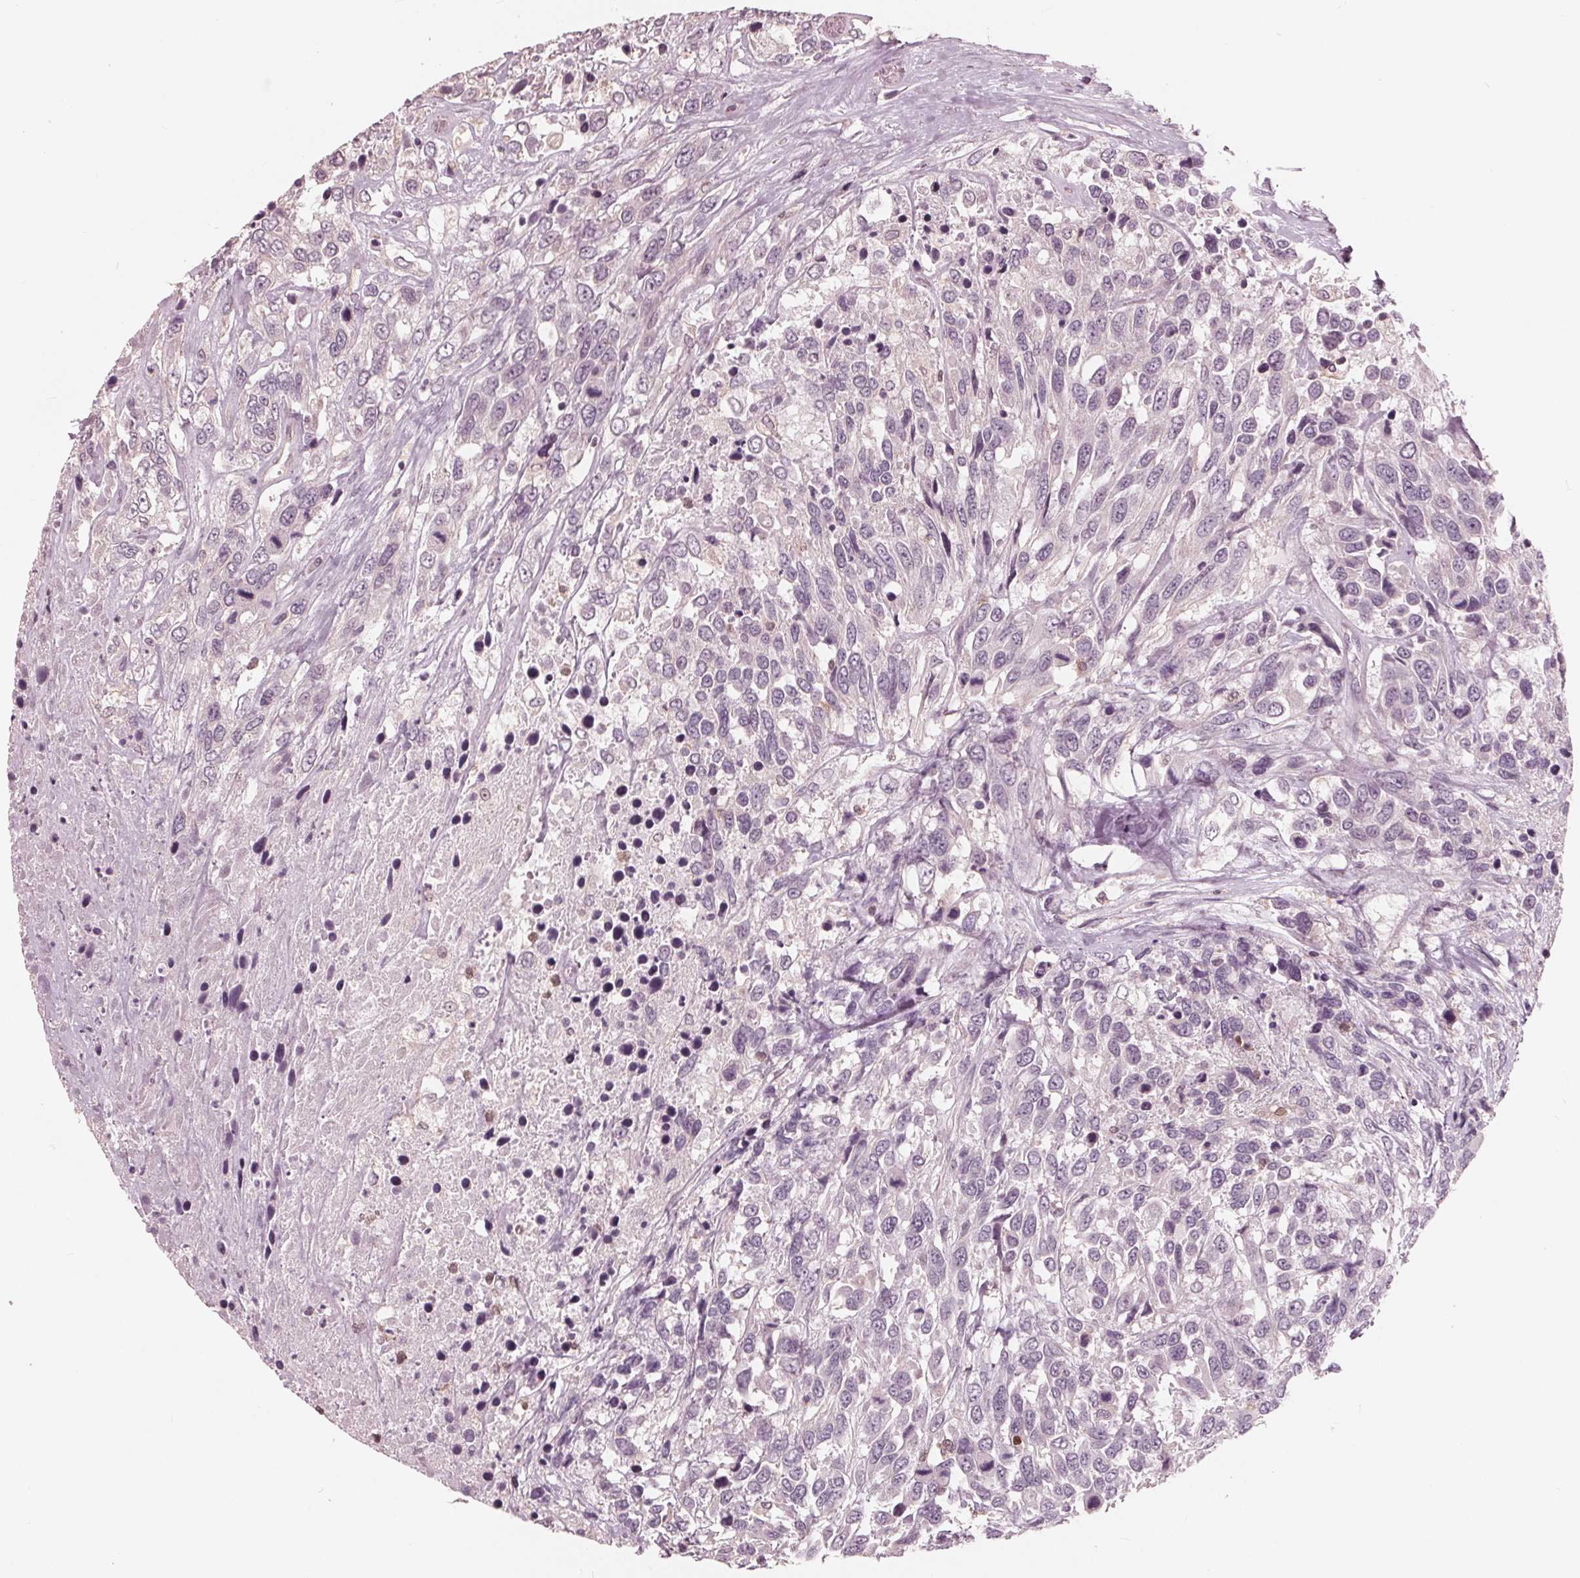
{"staining": {"intensity": "negative", "quantity": "none", "location": "none"}, "tissue": "urothelial cancer", "cell_type": "Tumor cells", "image_type": "cancer", "snomed": [{"axis": "morphology", "description": "Urothelial carcinoma, High grade"}, {"axis": "topography", "description": "Urinary bladder"}], "caption": "Tumor cells show no significant protein positivity in urothelial cancer. The staining was performed using DAB (3,3'-diaminobenzidine) to visualize the protein expression in brown, while the nuclei were stained in blue with hematoxylin (Magnification: 20x).", "gene": "ING3", "patient": {"sex": "female", "age": 70}}